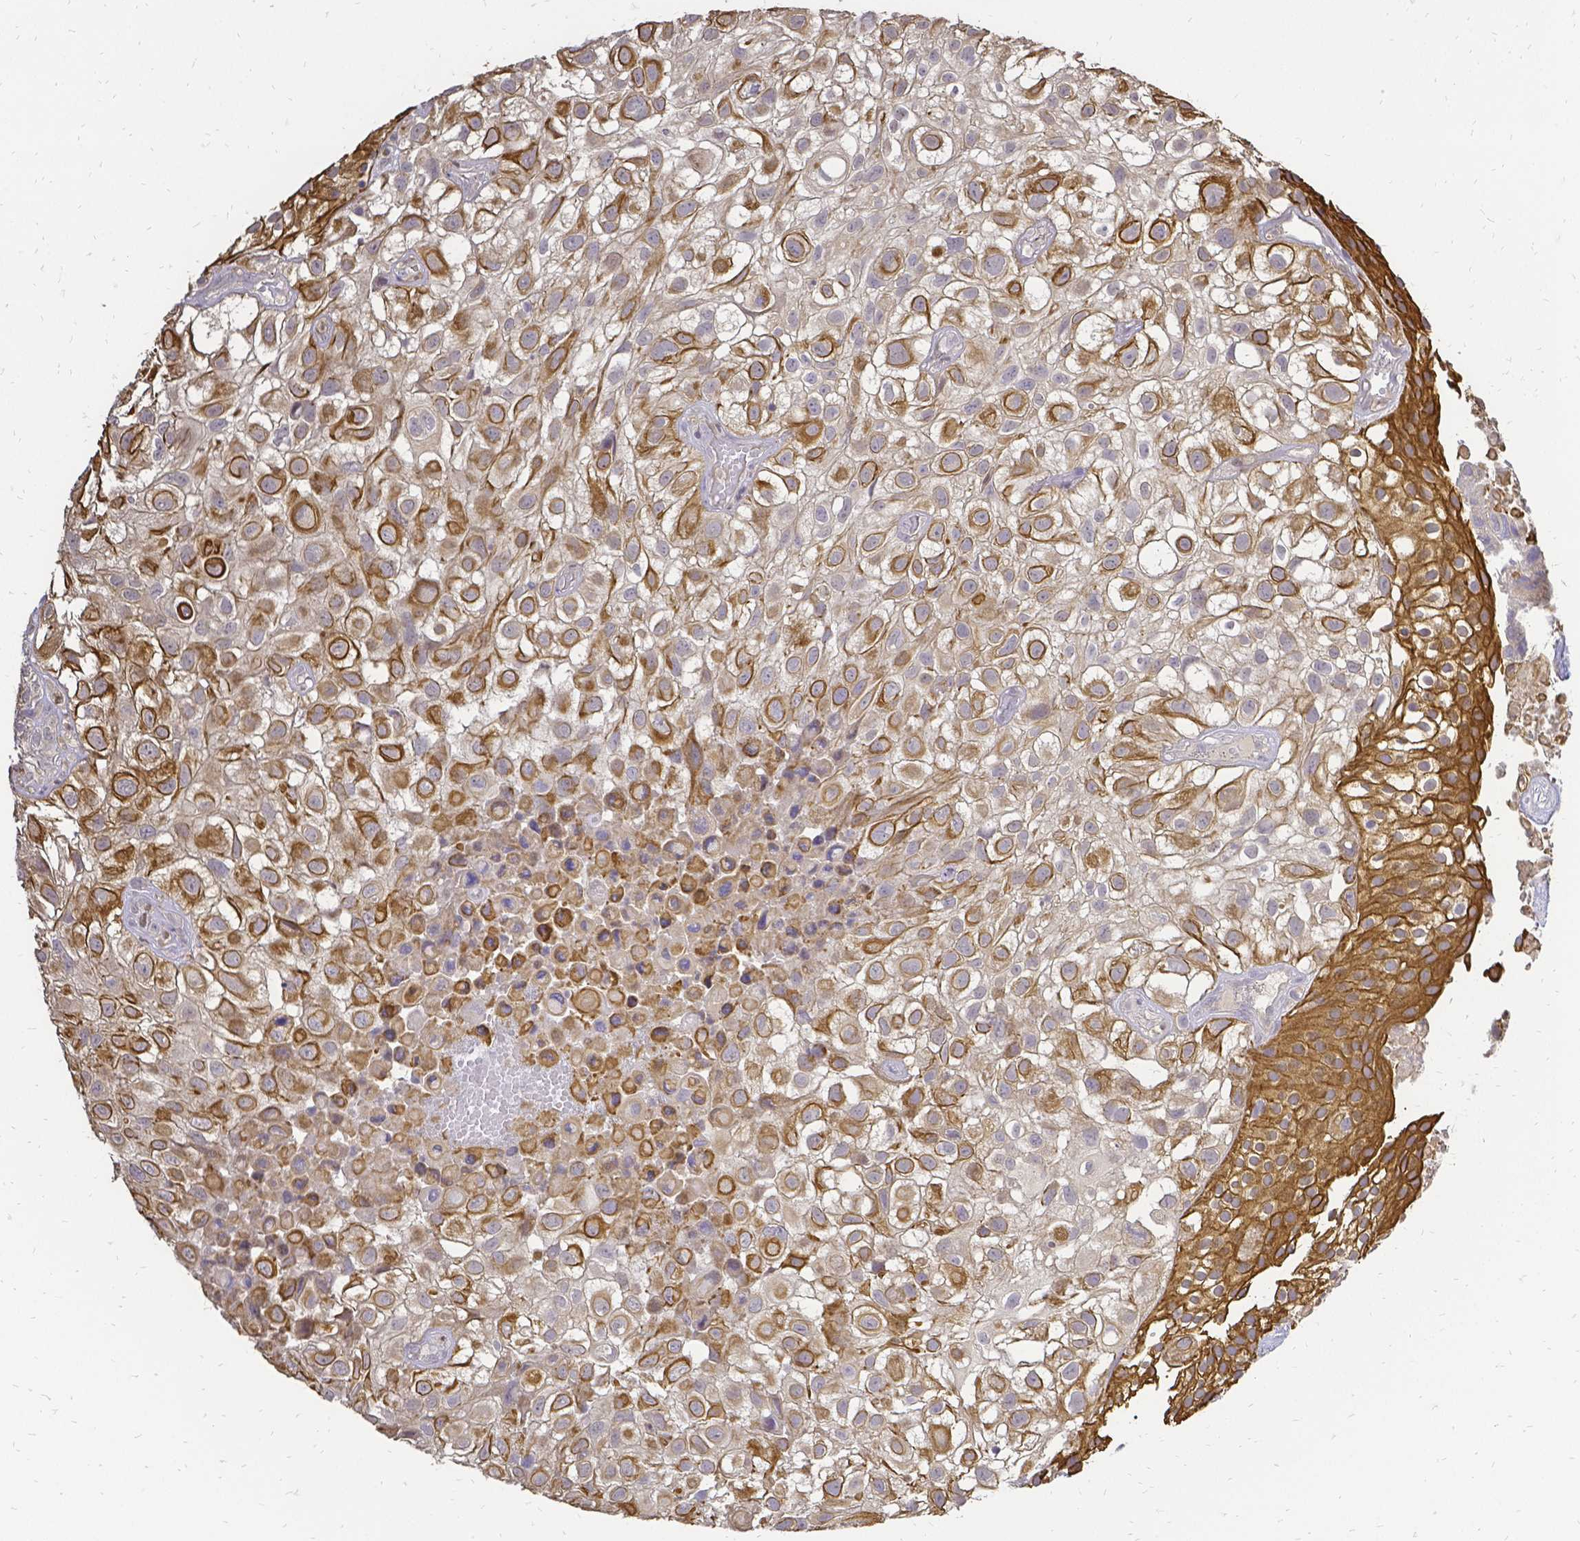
{"staining": {"intensity": "moderate", "quantity": ">75%", "location": "cytoplasmic/membranous"}, "tissue": "urothelial cancer", "cell_type": "Tumor cells", "image_type": "cancer", "snomed": [{"axis": "morphology", "description": "Urothelial carcinoma, High grade"}, {"axis": "topography", "description": "Urinary bladder"}], "caption": "Brown immunohistochemical staining in human urothelial cancer reveals moderate cytoplasmic/membranous expression in approximately >75% of tumor cells.", "gene": "CIB1", "patient": {"sex": "male", "age": 56}}